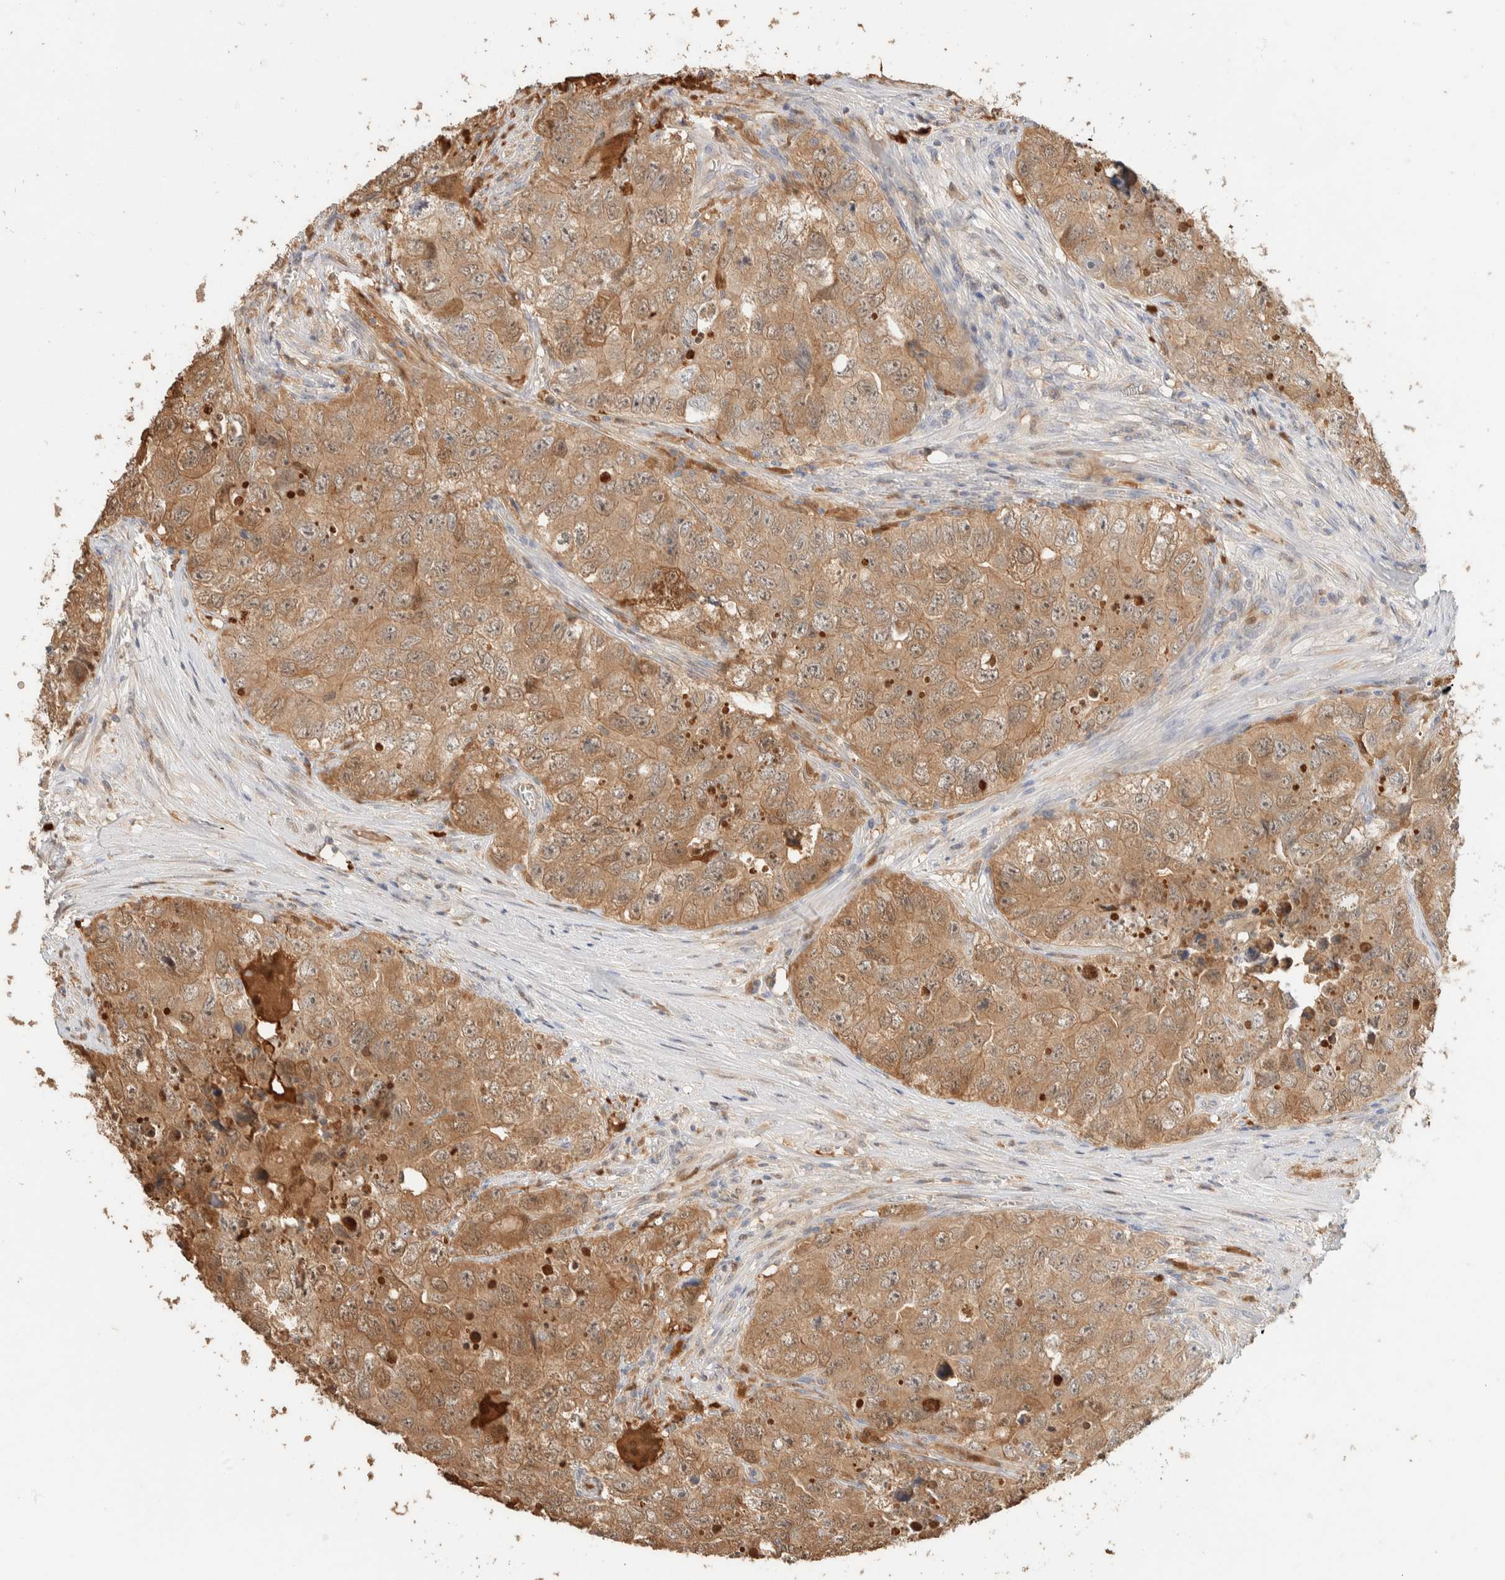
{"staining": {"intensity": "moderate", "quantity": ">75%", "location": "cytoplasmic/membranous"}, "tissue": "testis cancer", "cell_type": "Tumor cells", "image_type": "cancer", "snomed": [{"axis": "morphology", "description": "Seminoma, NOS"}, {"axis": "morphology", "description": "Carcinoma, Embryonal, NOS"}, {"axis": "topography", "description": "Testis"}], "caption": "Immunohistochemistry staining of testis seminoma, which reveals medium levels of moderate cytoplasmic/membranous staining in approximately >75% of tumor cells indicating moderate cytoplasmic/membranous protein positivity. The staining was performed using DAB (brown) for protein detection and nuclei were counterstained in hematoxylin (blue).", "gene": "SETD4", "patient": {"sex": "male", "age": 43}}